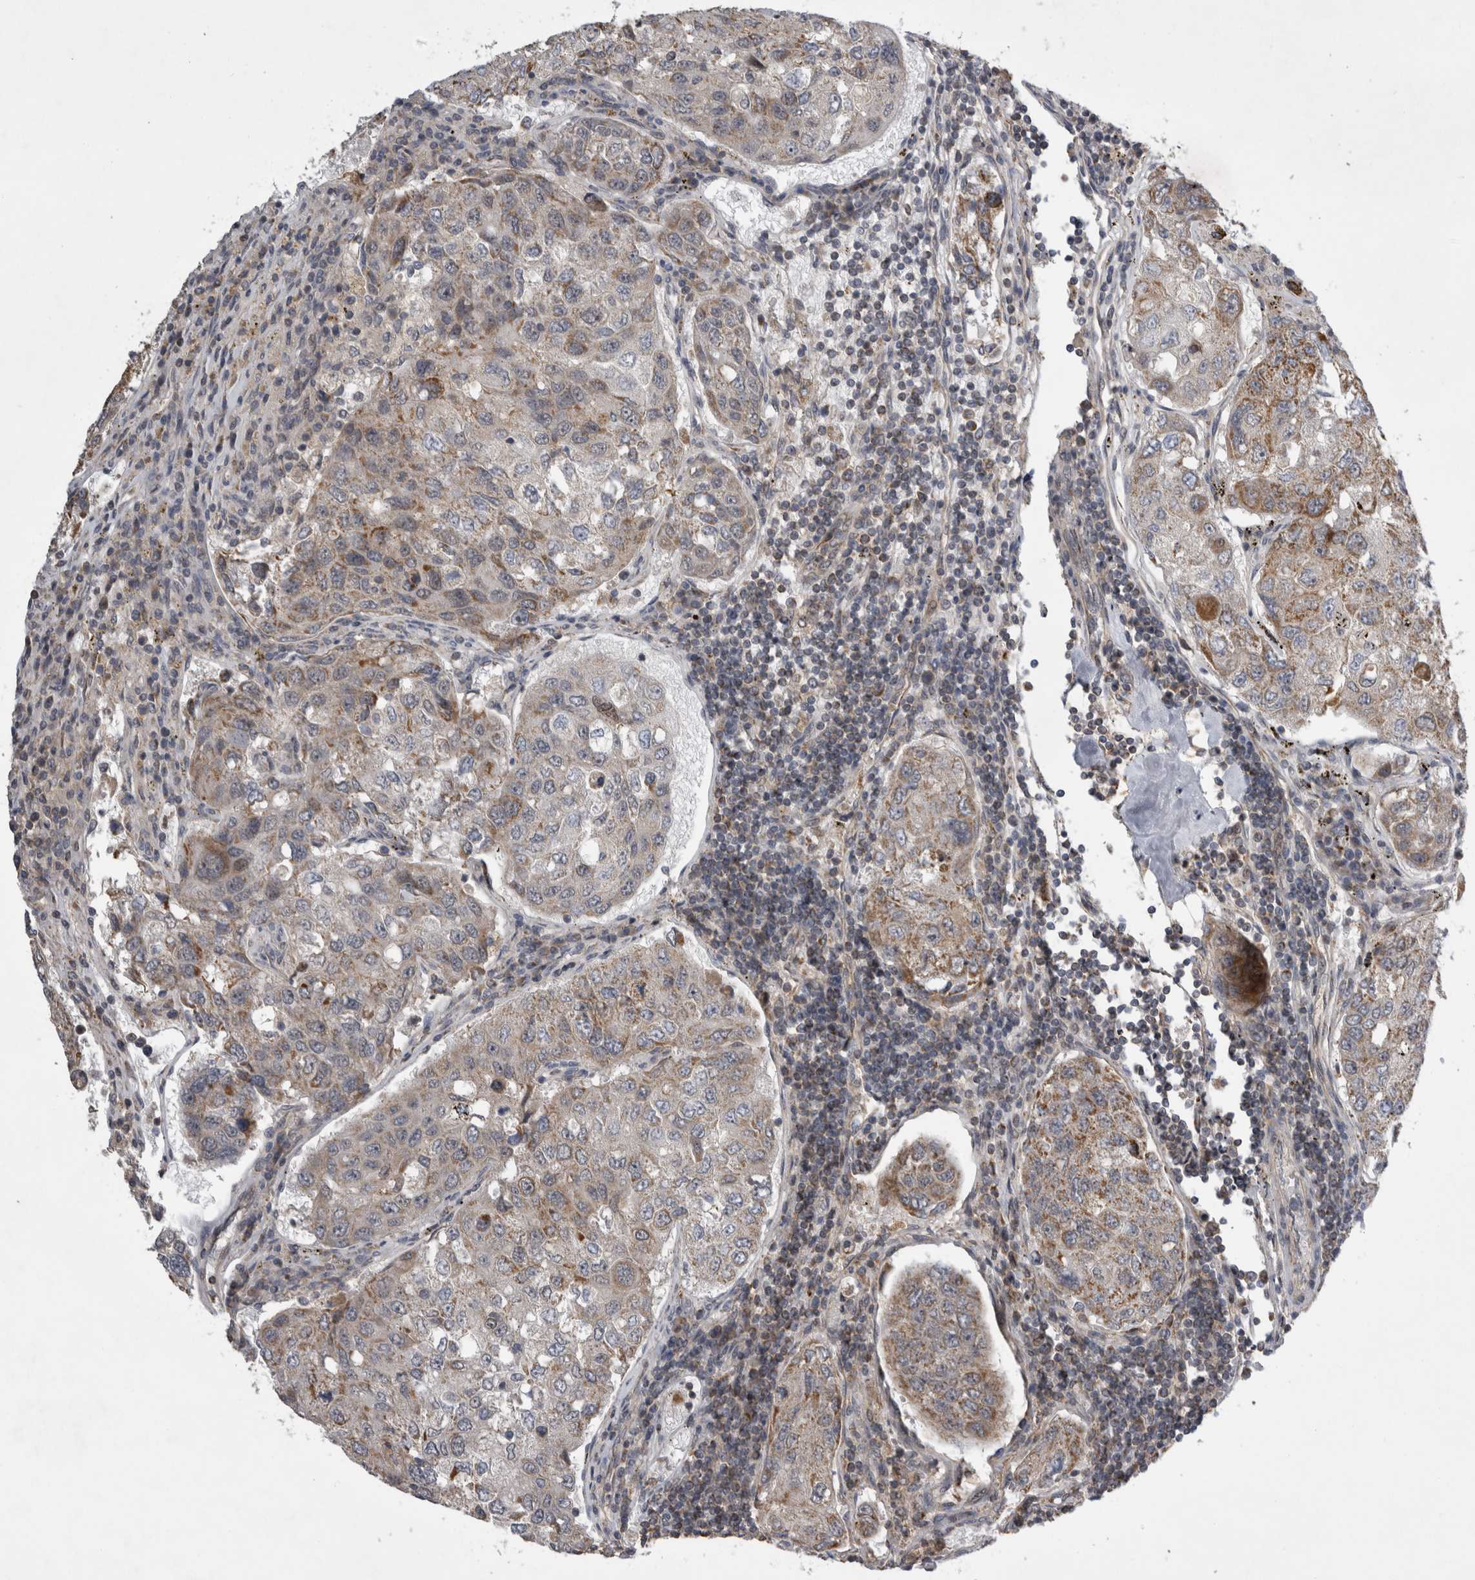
{"staining": {"intensity": "weak", "quantity": ">75%", "location": "cytoplasmic/membranous"}, "tissue": "urothelial cancer", "cell_type": "Tumor cells", "image_type": "cancer", "snomed": [{"axis": "morphology", "description": "Urothelial carcinoma, High grade"}, {"axis": "topography", "description": "Lymph node"}, {"axis": "topography", "description": "Urinary bladder"}], "caption": "An image of human urothelial cancer stained for a protein reveals weak cytoplasmic/membranous brown staining in tumor cells. (DAB IHC, brown staining for protein, blue staining for nuclei).", "gene": "KCNIP1", "patient": {"sex": "male", "age": 51}}